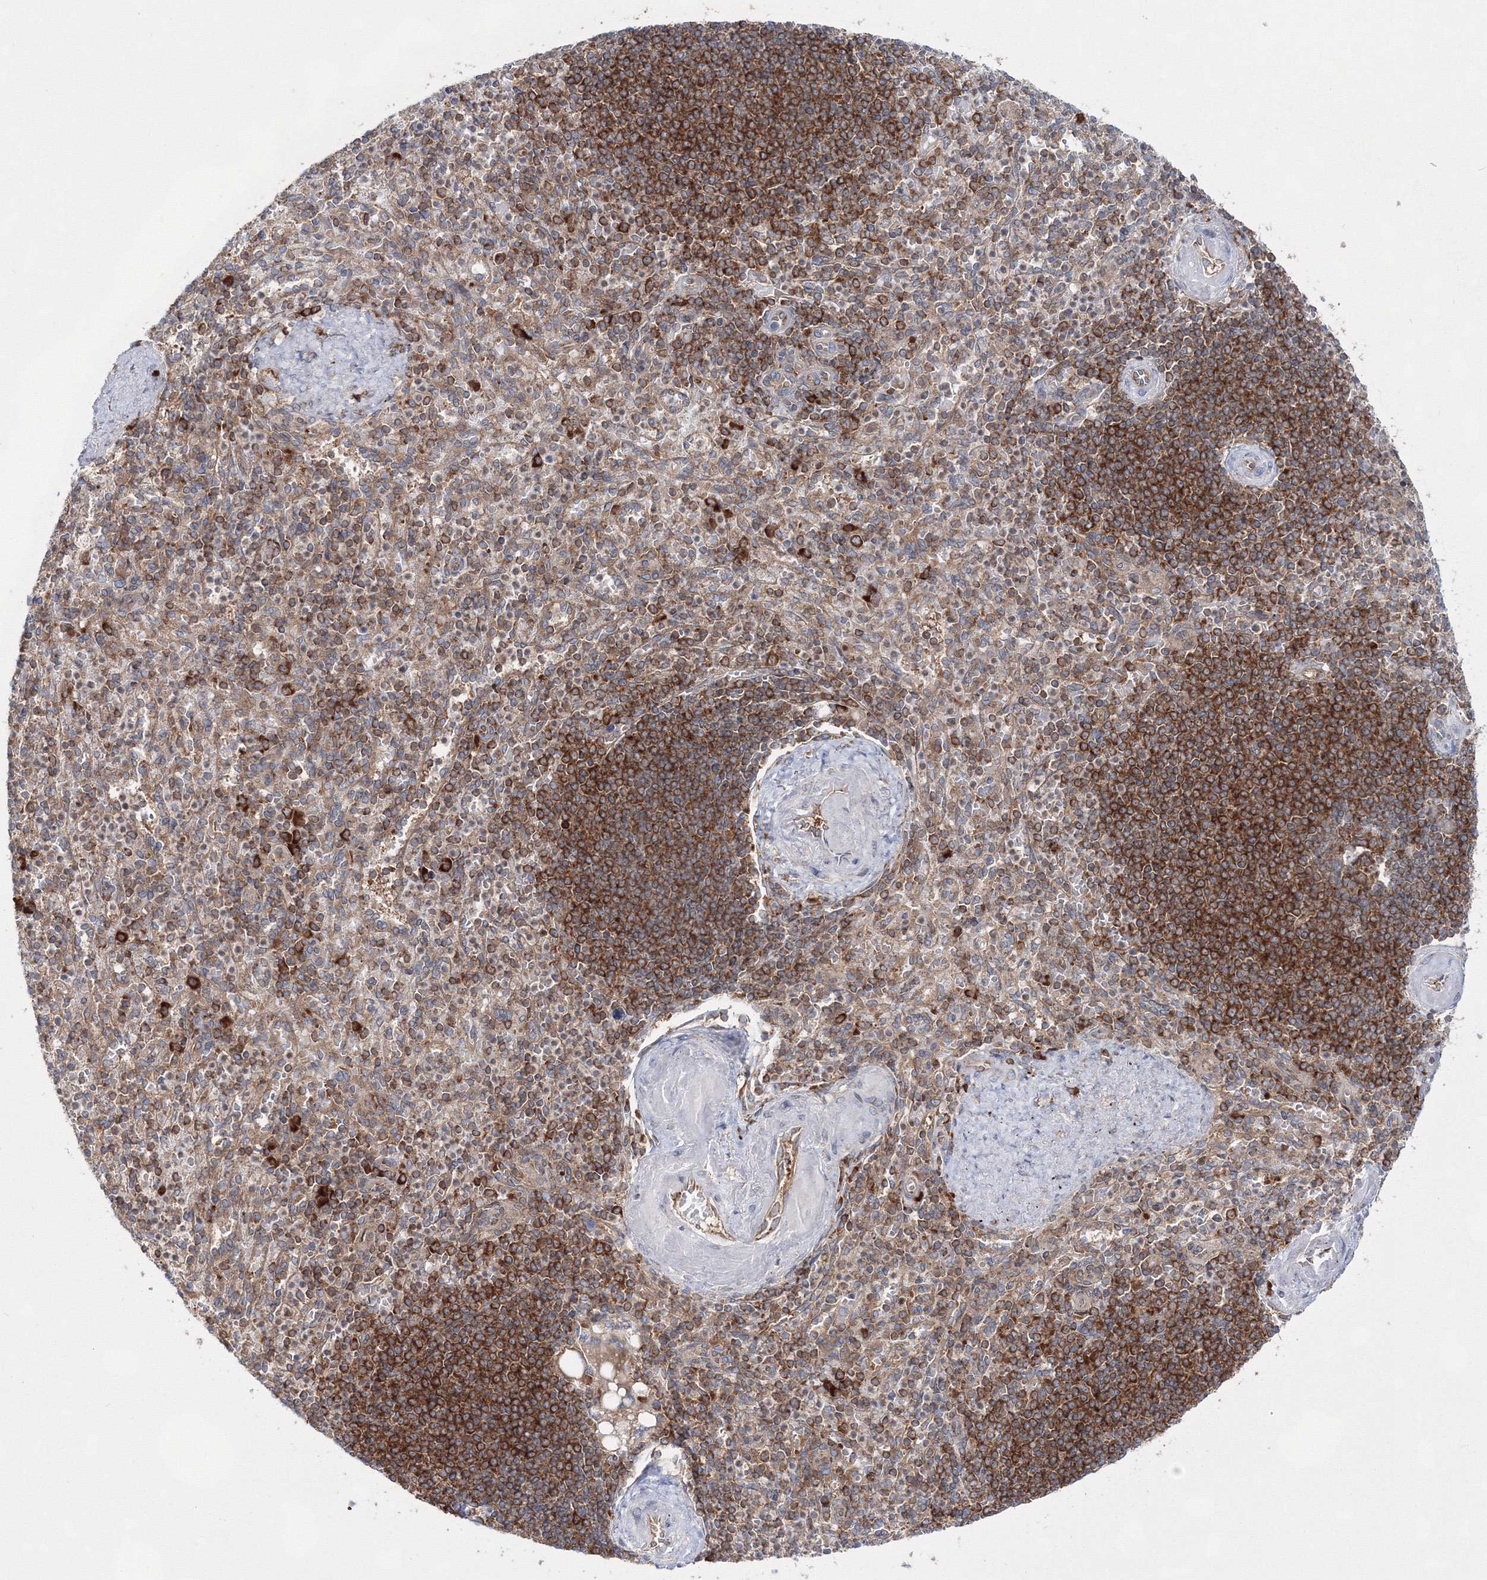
{"staining": {"intensity": "strong", "quantity": "<25%", "location": "cytoplasmic/membranous"}, "tissue": "spleen", "cell_type": "Cells in red pulp", "image_type": "normal", "snomed": [{"axis": "morphology", "description": "Normal tissue, NOS"}, {"axis": "topography", "description": "Spleen"}], "caption": "Cells in red pulp demonstrate strong cytoplasmic/membranous expression in approximately <25% of cells in normal spleen.", "gene": "HARS1", "patient": {"sex": "female", "age": 74}}